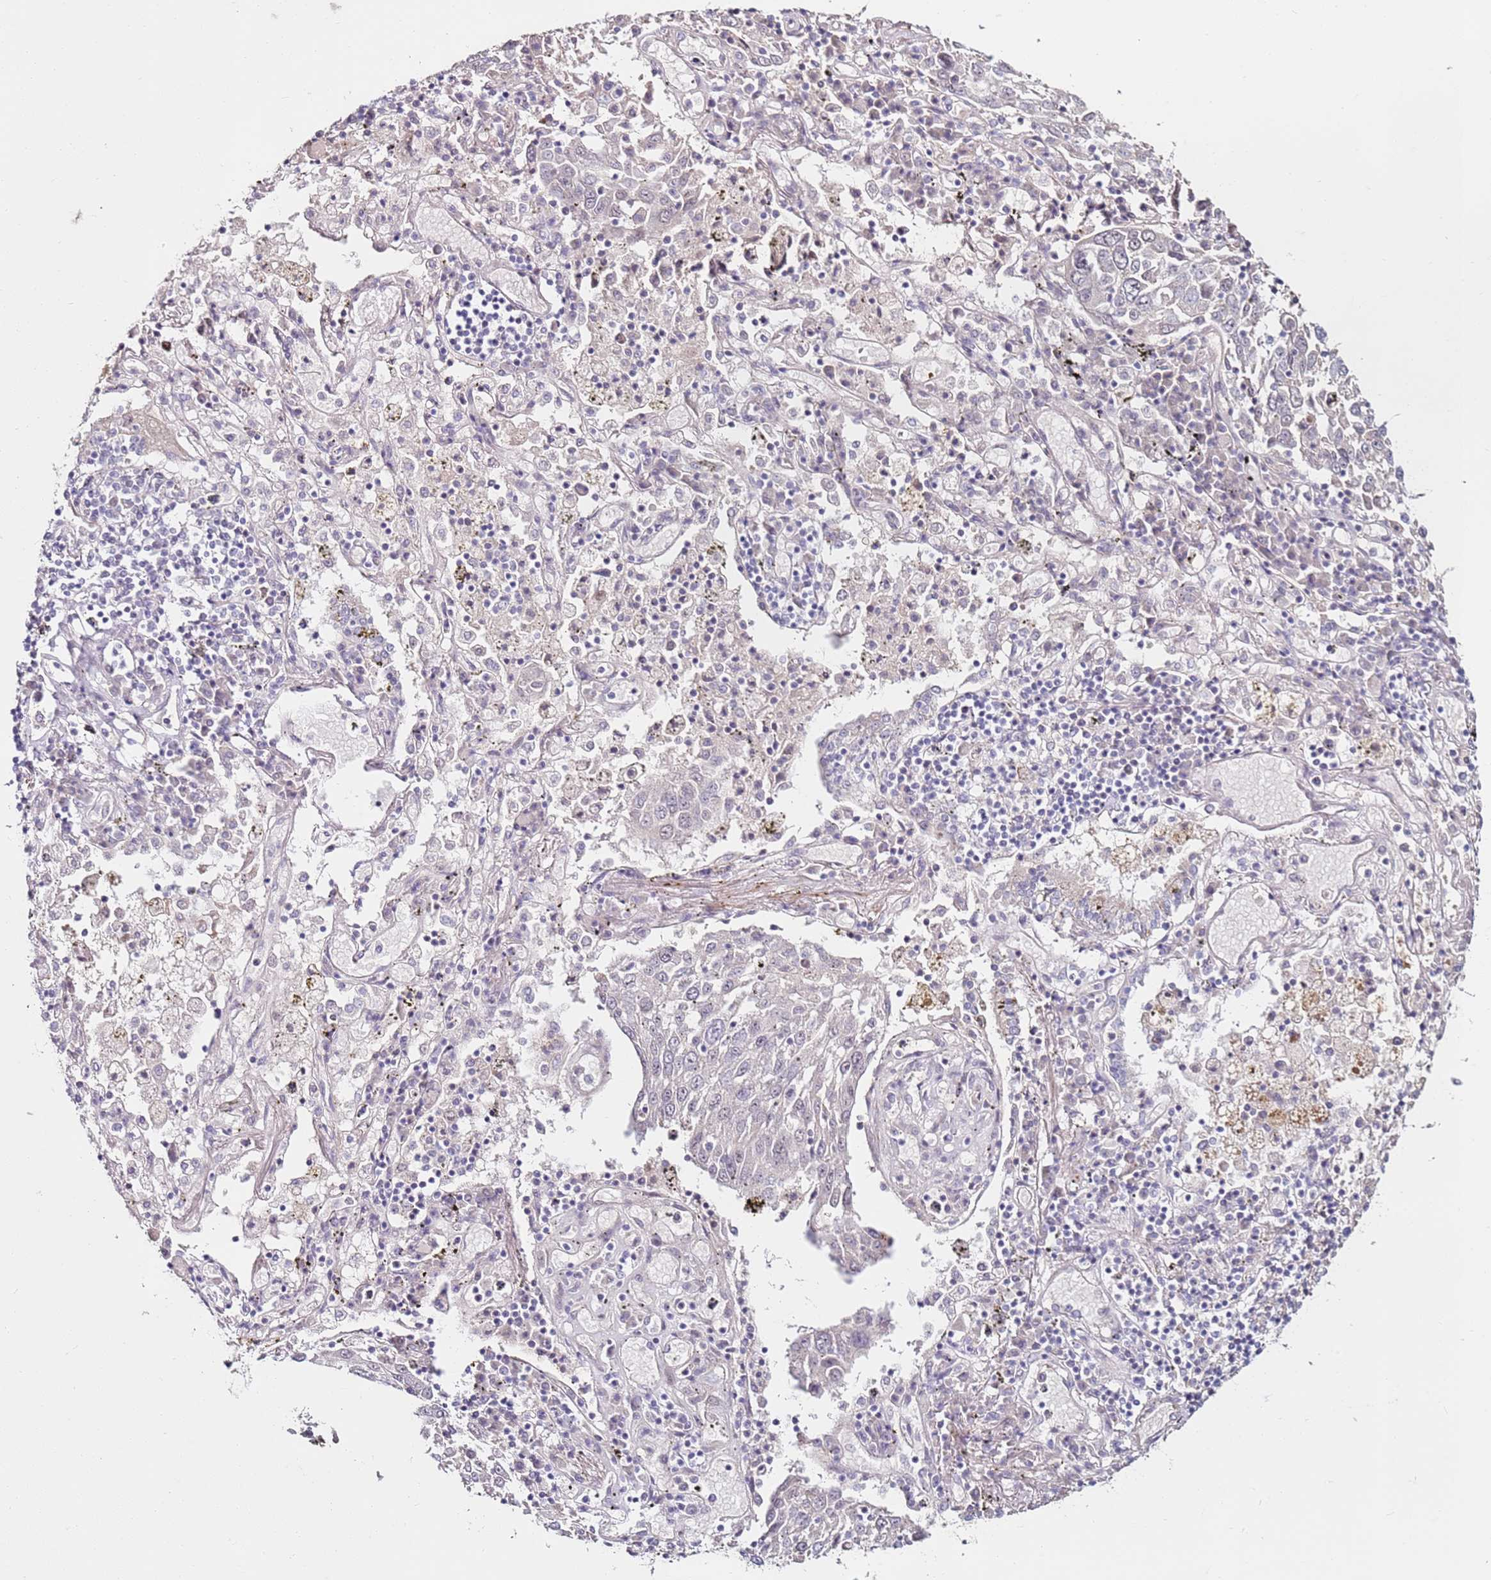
{"staining": {"intensity": "negative", "quantity": "none", "location": "none"}, "tissue": "lung cancer", "cell_type": "Tumor cells", "image_type": "cancer", "snomed": [{"axis": "morphology", "description": "Squamous cell carcinoma, NOS"}, {"axis": "topography", "description": "Lung"}], "caption": "Immunohistochemistry of squamous cell carcinoma (lung) exhibits no positivity in tumor cells.", "gene": "RARS2", "patient": {"sex": "male", "age": 65}}